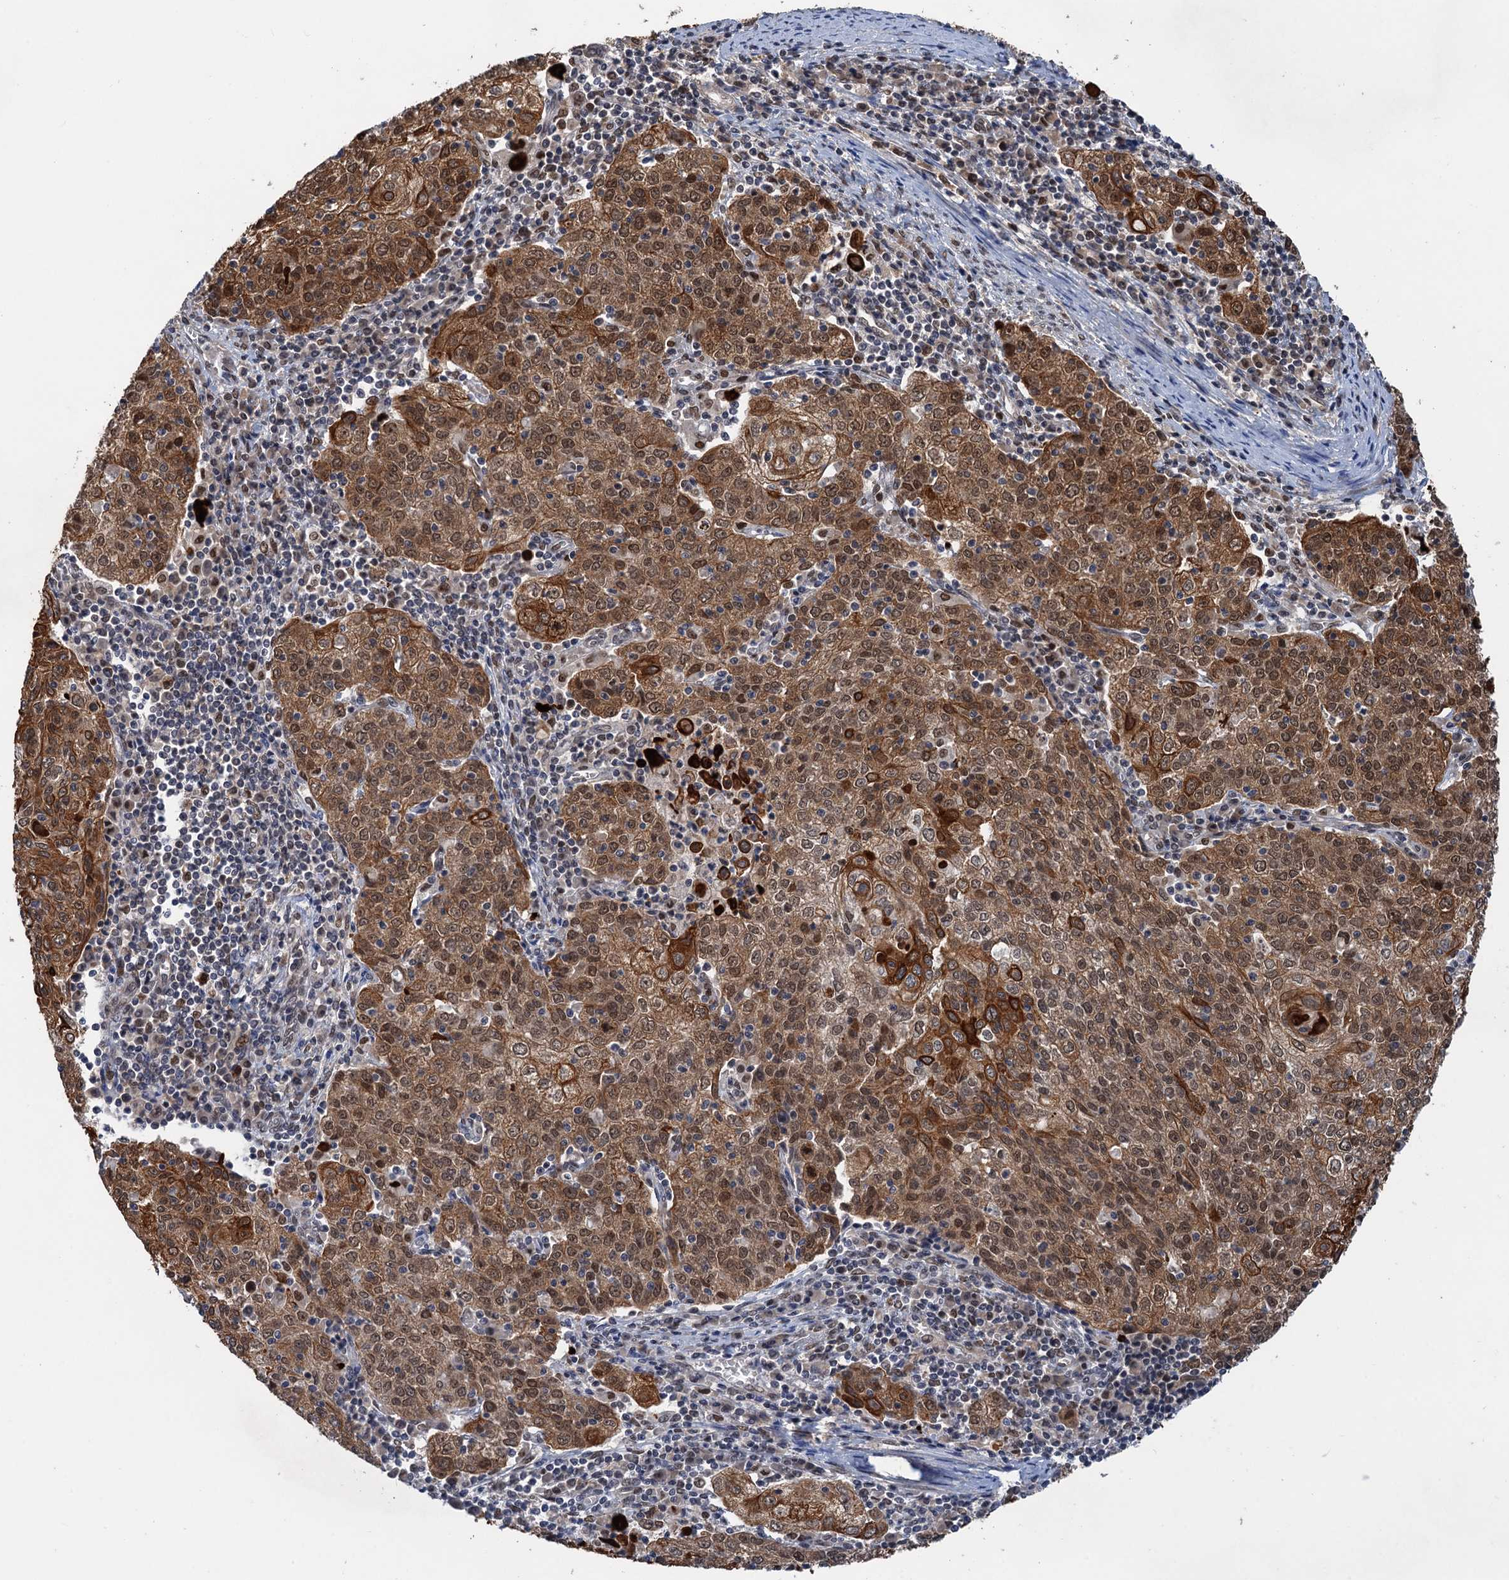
{"staining": {"intensity": "moderate", "quantity": ">75%", "location": "cytoplasmic/membranous,nuclear"}, "tissue": "cervical cancer", "cell_type": "Tumor cells", "image_type": "cancer", "snomed": [{"axis": "morphology", "description": "Squamous cell carcinoma, NOS"}, {"axis": "topography", "description": "Cervix"}], "caption": "Brown immunohistochemical staining in human cervical cancer (squamous cell carcinoma) reveals moderate cytoplasmic/membranous and nuclear positivity in about >75% of tumor cells.", "gene": "TTC31", "patient": {"sex": "female", "age": 48}}